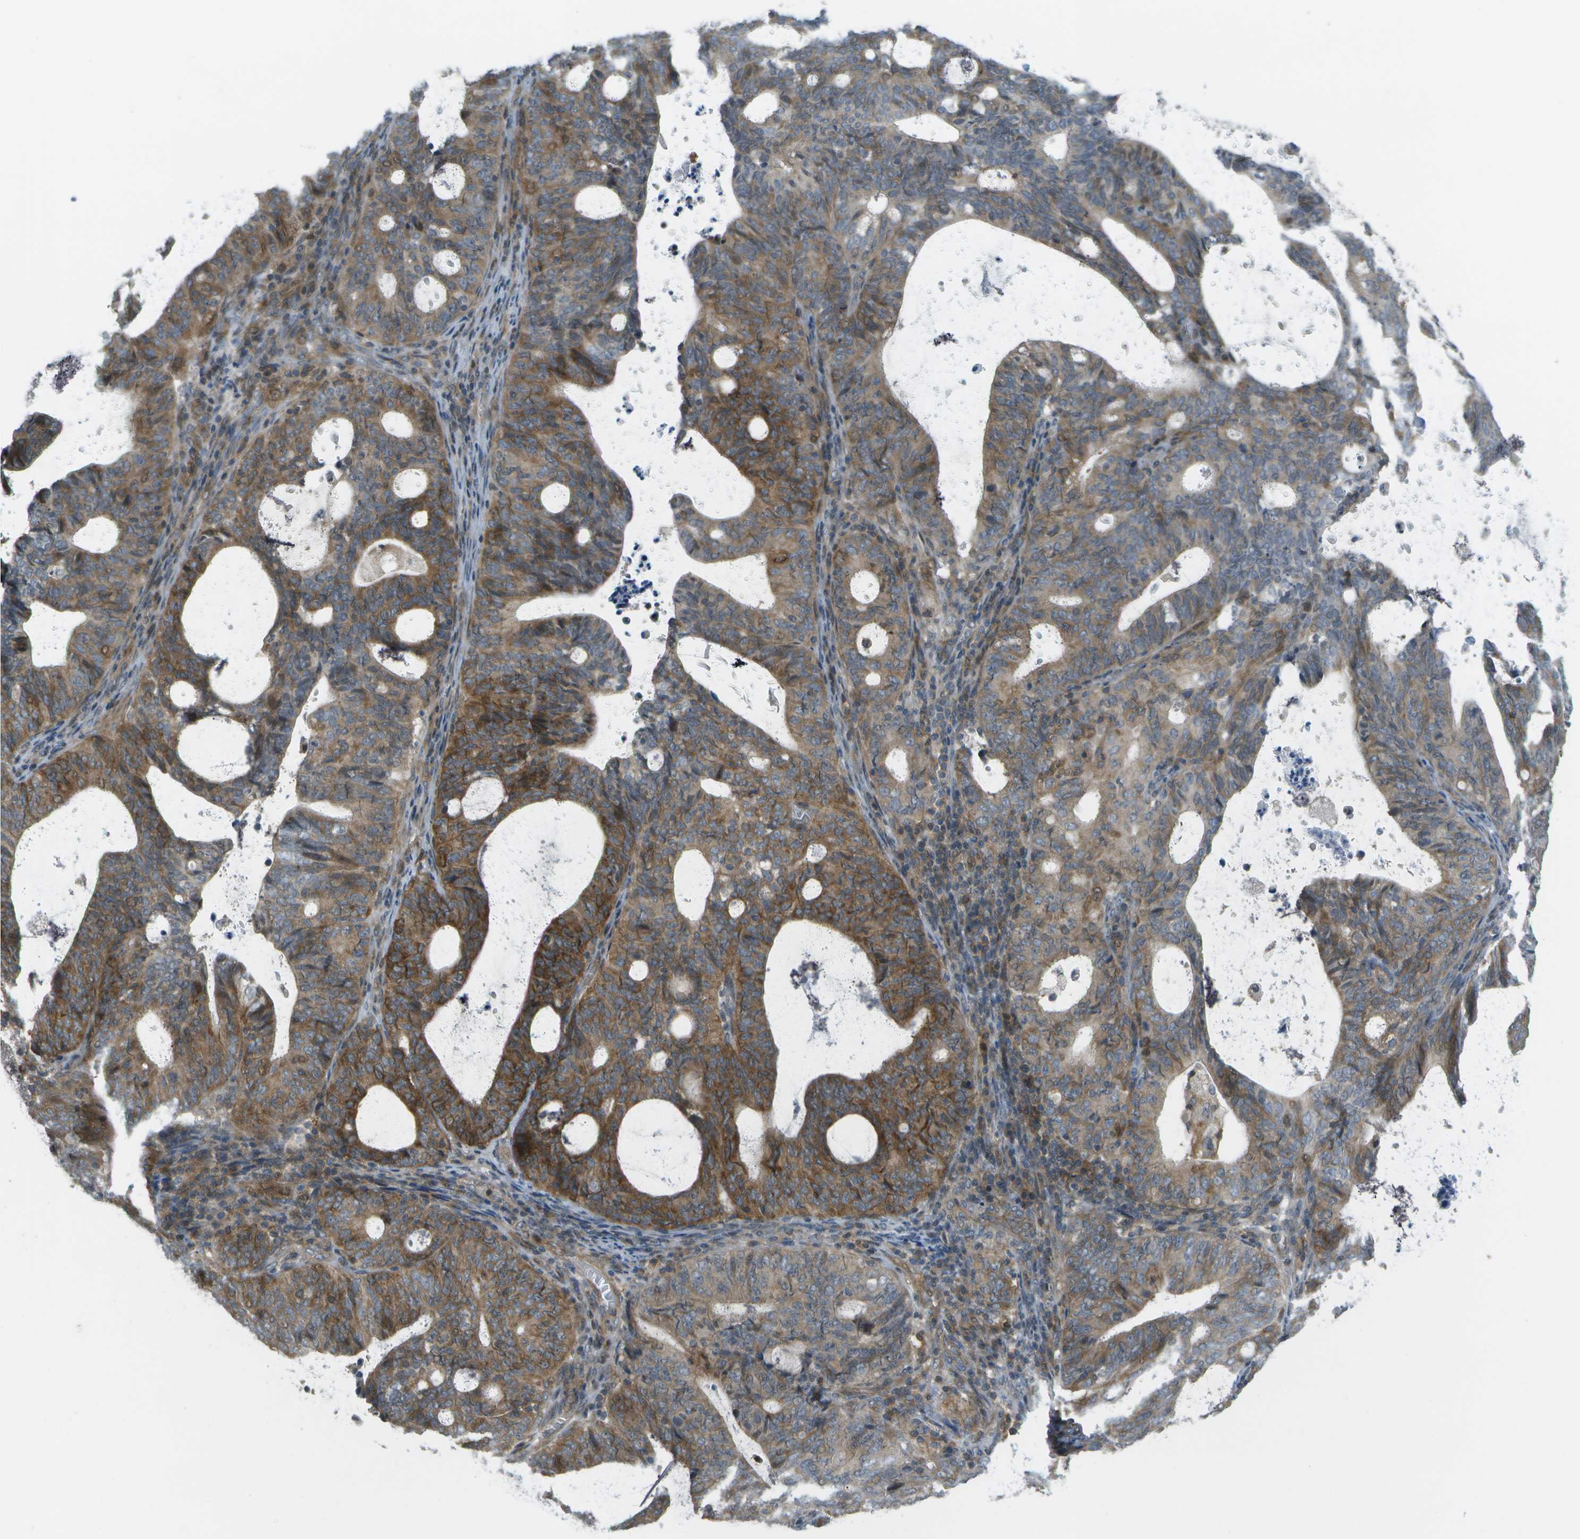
{"staining": {"intensity": "moderate", "quantity": ">75%", "location": "cytoplasmic/membranous"}, "tissue": "endometrial cancer", "cell_type": "Tumor cells", "image_type": "cancer", "snomed": [{"axis": "morphology", "description": "Adenocarcinoma, NOS"}, {"axis": "topography", "description": "Uterus"}], "caption": "The photomicrograph demonstrates staining of endometrial adenocarcinoma, revealing moderate cytoplasmic/membranous protein positivity (brown color) within tumor cells. Nuclei are stained in blue.", "gene": "WNK2", "patient": {"sex": "female", "age": 83}}